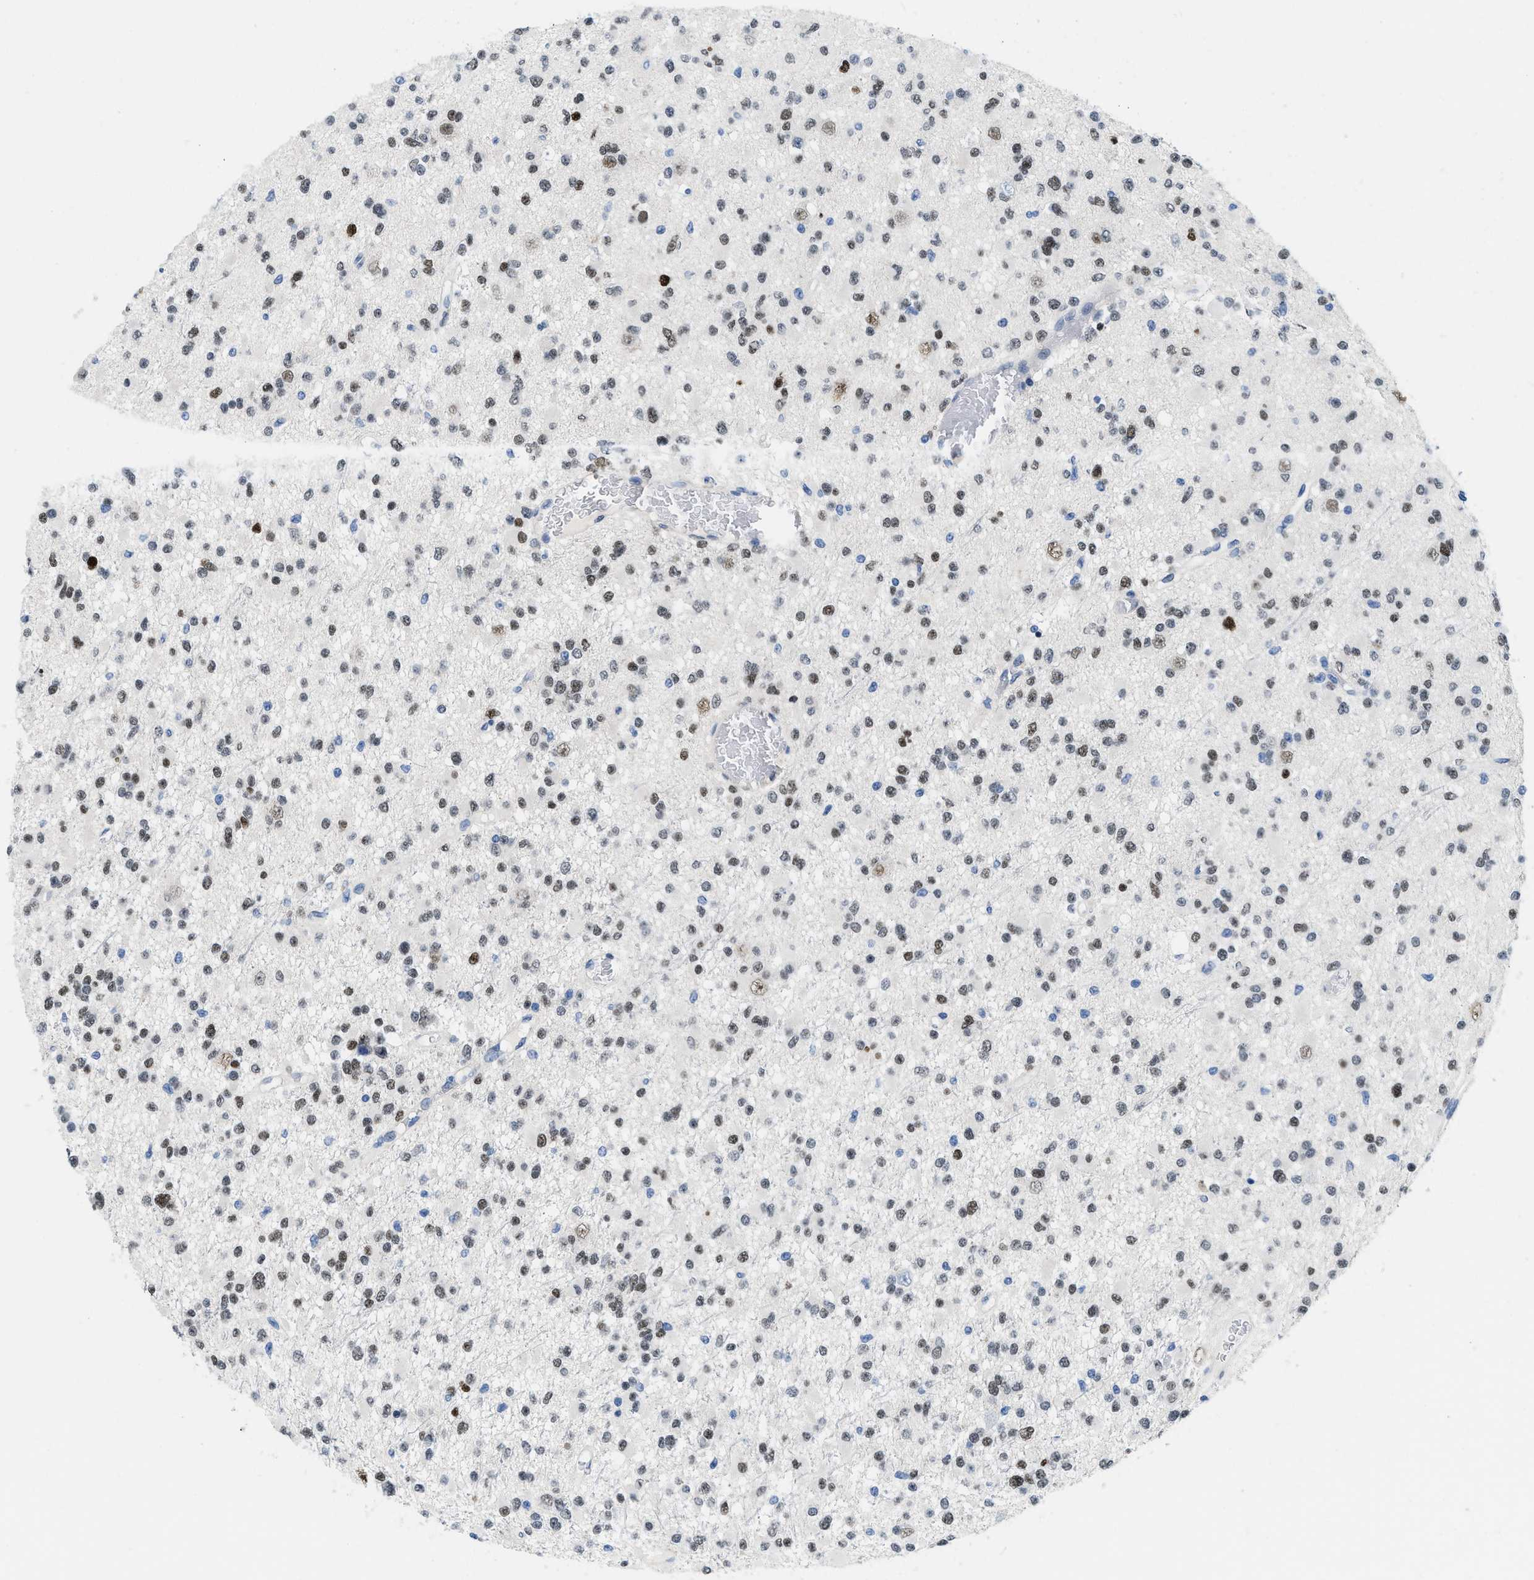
{"staining": {"intensity": "moderate", "quantity": ">75%", "location": "nuclear"}, "tissue": "glioma", "cell_type": "Tumor cells", "image_type": "cancer", "snomed": [{"axis": "morphology", "description": "Glioma, malignant, Low grade"}, {"axis": "topography", "description": "Brain"}], "caption": "High-magnification brightfield microscopy of malignant glioma (low-grade) stained with DAB (brown) and counterstained with hematoxylin (blue). tumor cells exhibit moderate nuclear positivity is appreciated in about>75% of cells. Nuclei are stained in blue.", "gene": "NFIX", "patient": {"sex": "female", "age": 22}}